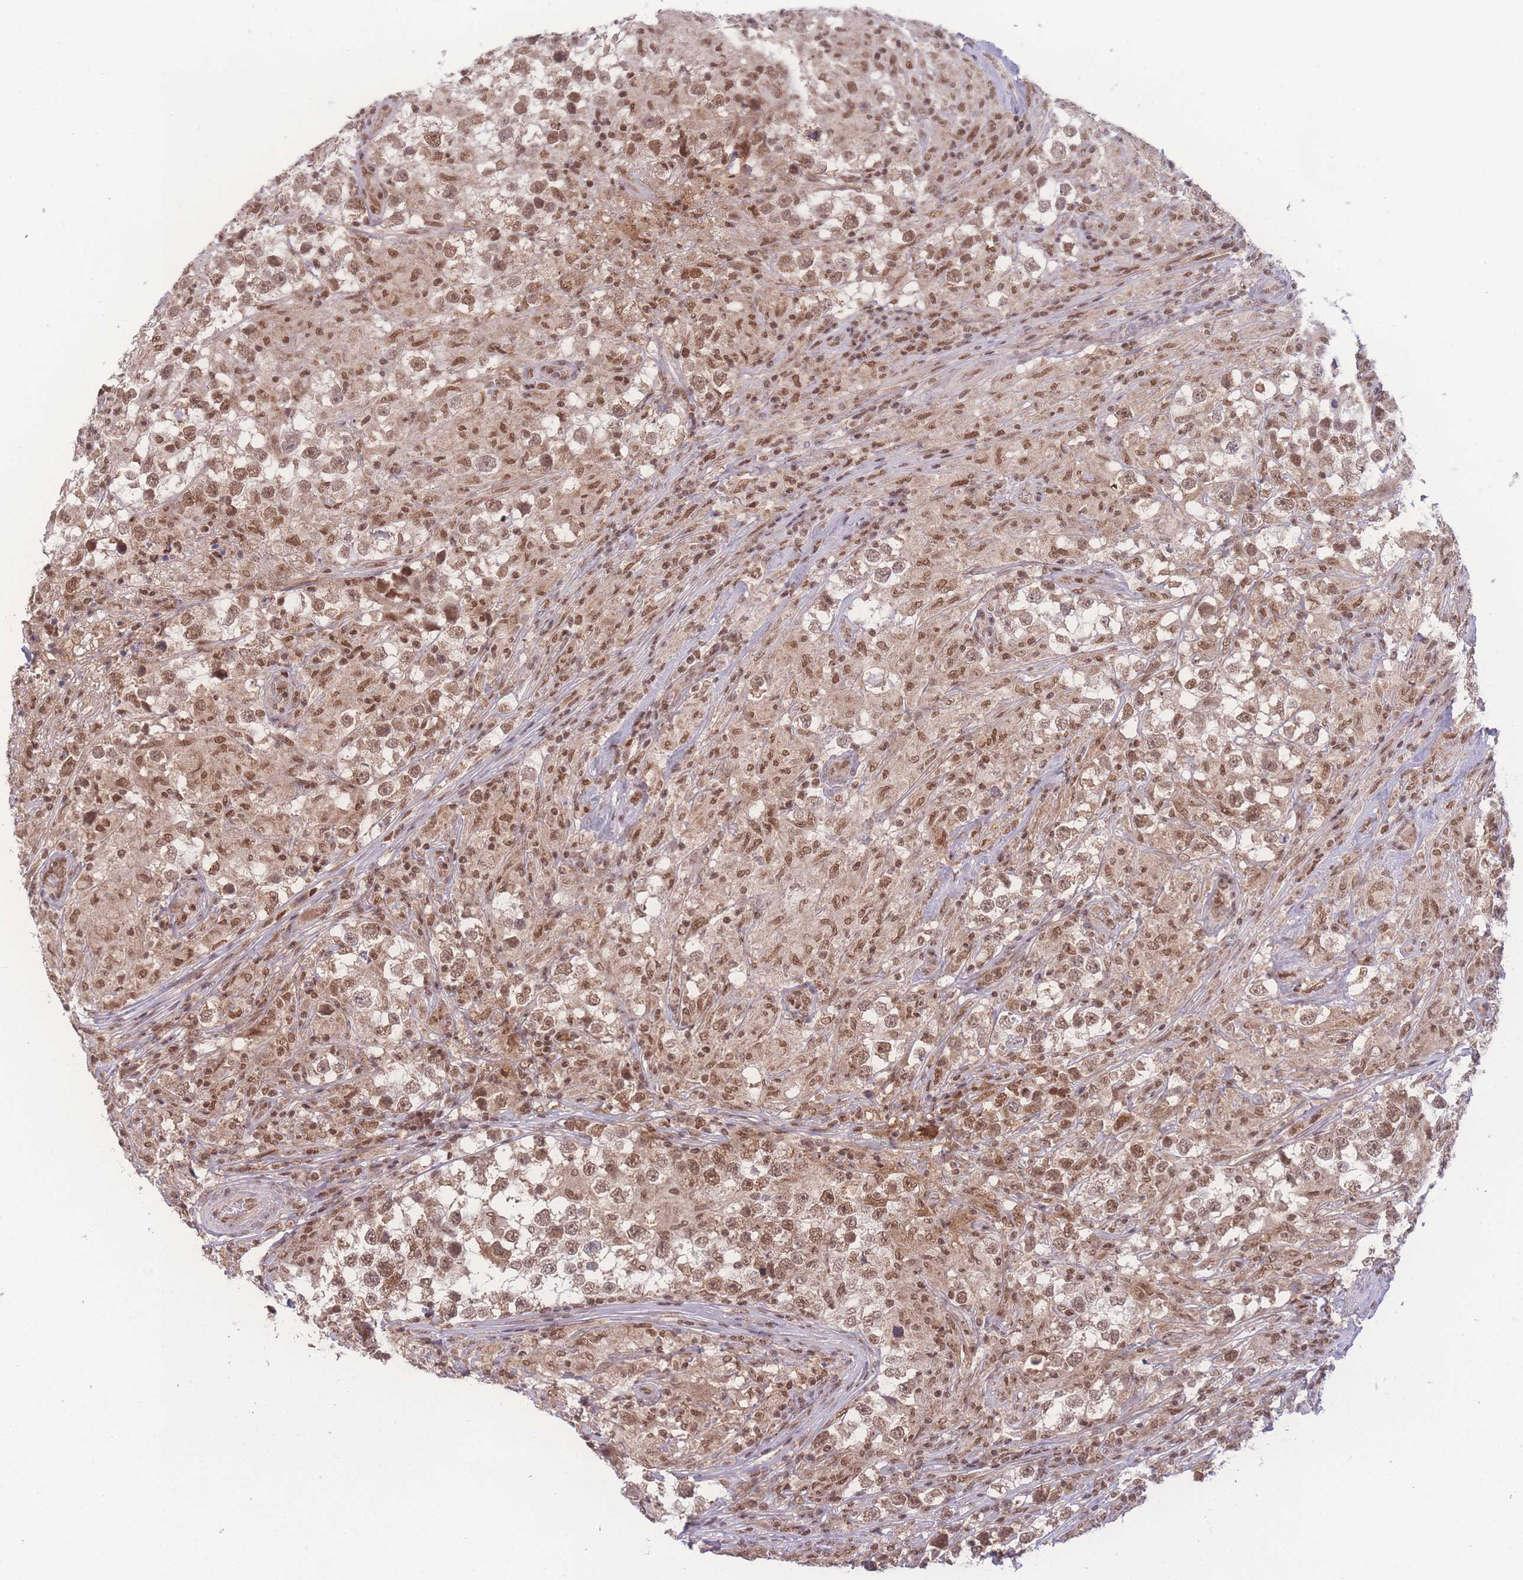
{"staining": {"intensity": "moderate", "quantity": ">75%", "location": "nuclear"}, "tissue": "testis cancer", "cell_type": "Tumor cells", "image_type": "cancer", "snomed": [{"axis": "morphology", "description": "Seminoma, NOS"}, {"axis": "topography", "description": "Testis"}], "caption": "Human testis seminoma stained with a protein marker reveals moderate staining in tumor cells.", "gene": "RAVER1", "patient": {"sex": "male", "age": 46}}